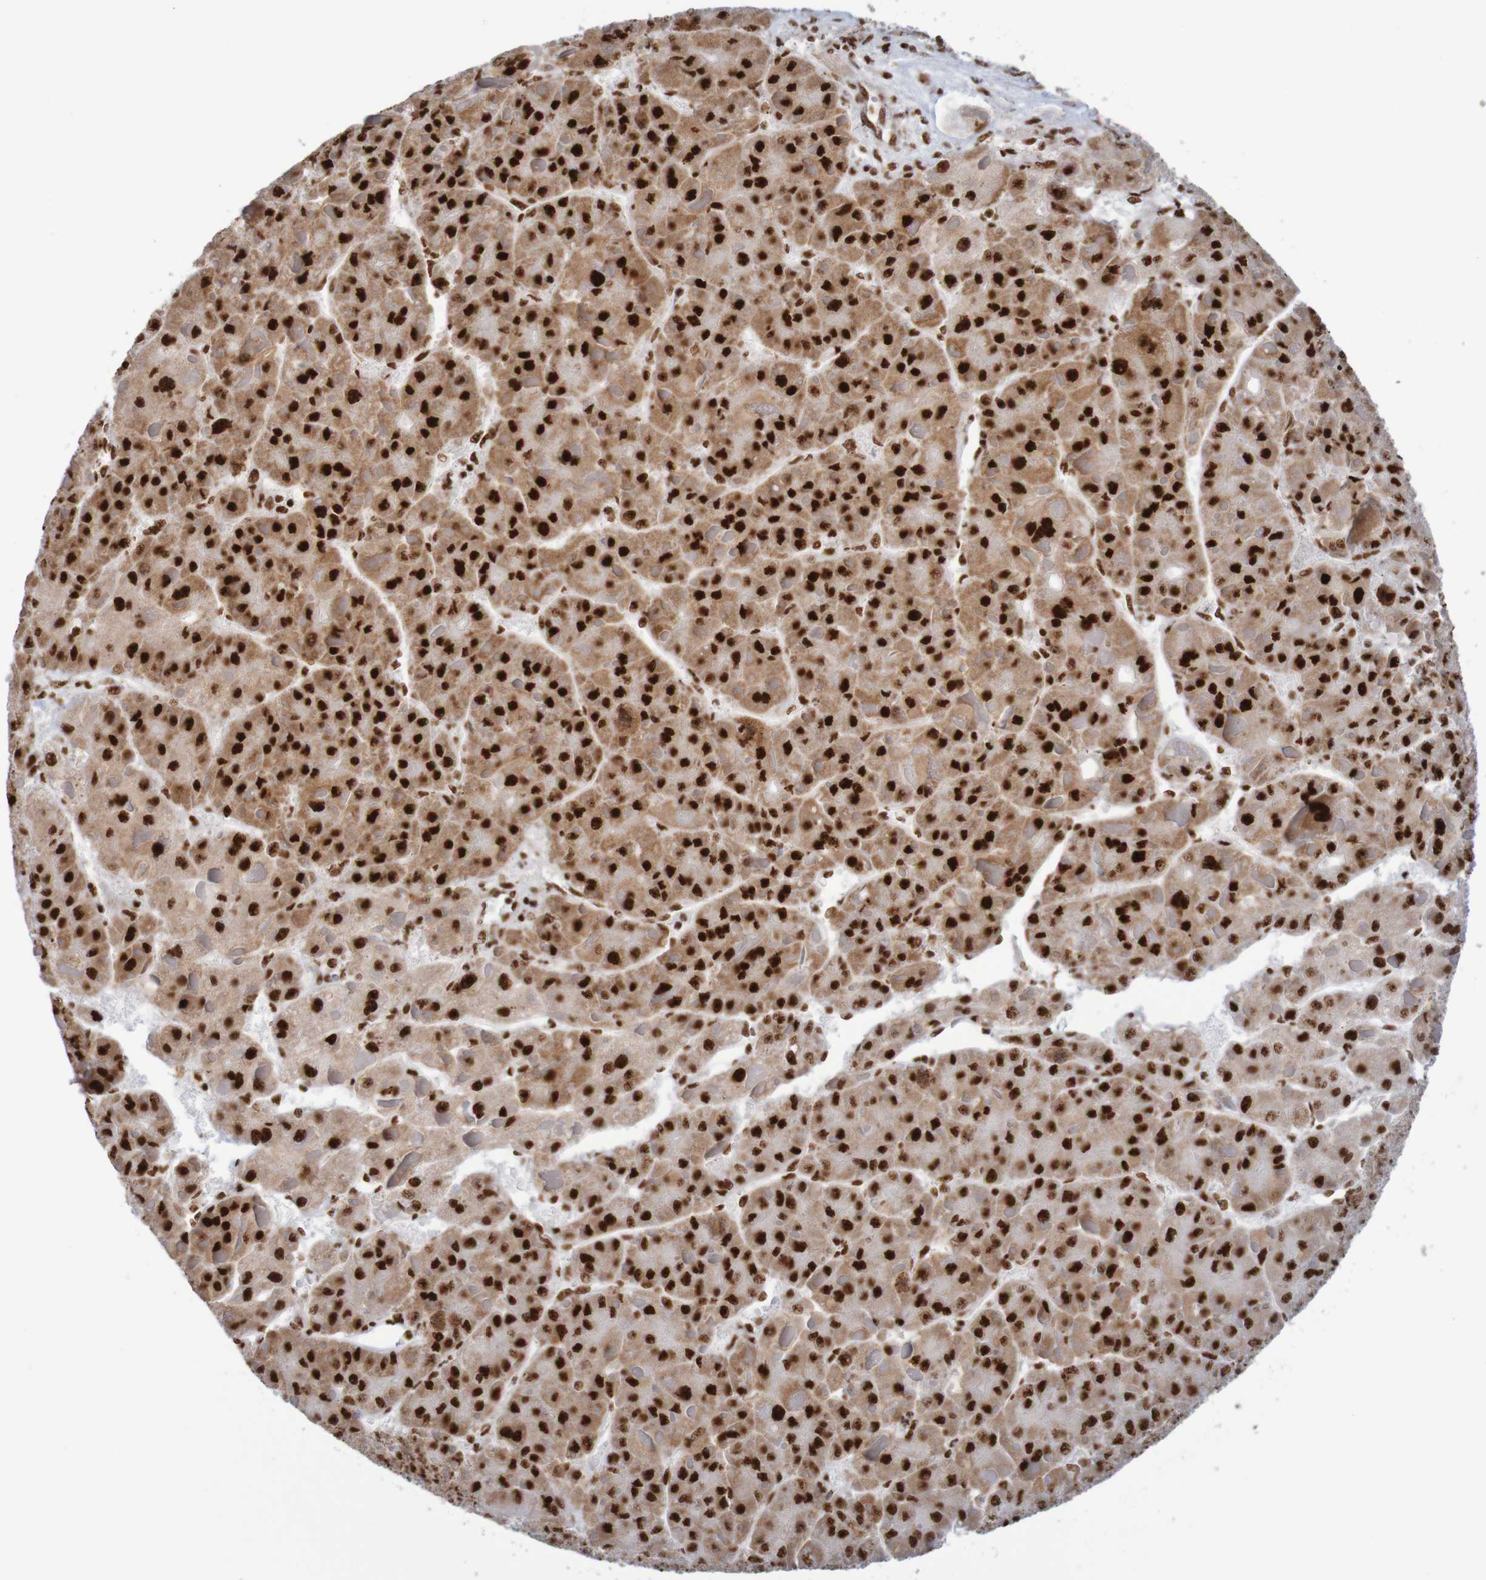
{"staining": {"intensity": "strong", "quantity": ">75%", "location": "nuclear"}, "tissue": "liver cancer", "cell_type": "Tumor cells", "image_type": "cancer", "snomed": [{"axis": "morphology", "description": "Carcinoma, Hepatocellular, NOS"}, {"axis": "topography", "description": "Liver"}], "caption": "IHC image of human liver cancer stained for a protein (brown), which exhibits high levels of strong nuclear staining in about >75% of tumor cells.", "gene": "THRAP3", "patient": {"sex": "female", "age": 73}}